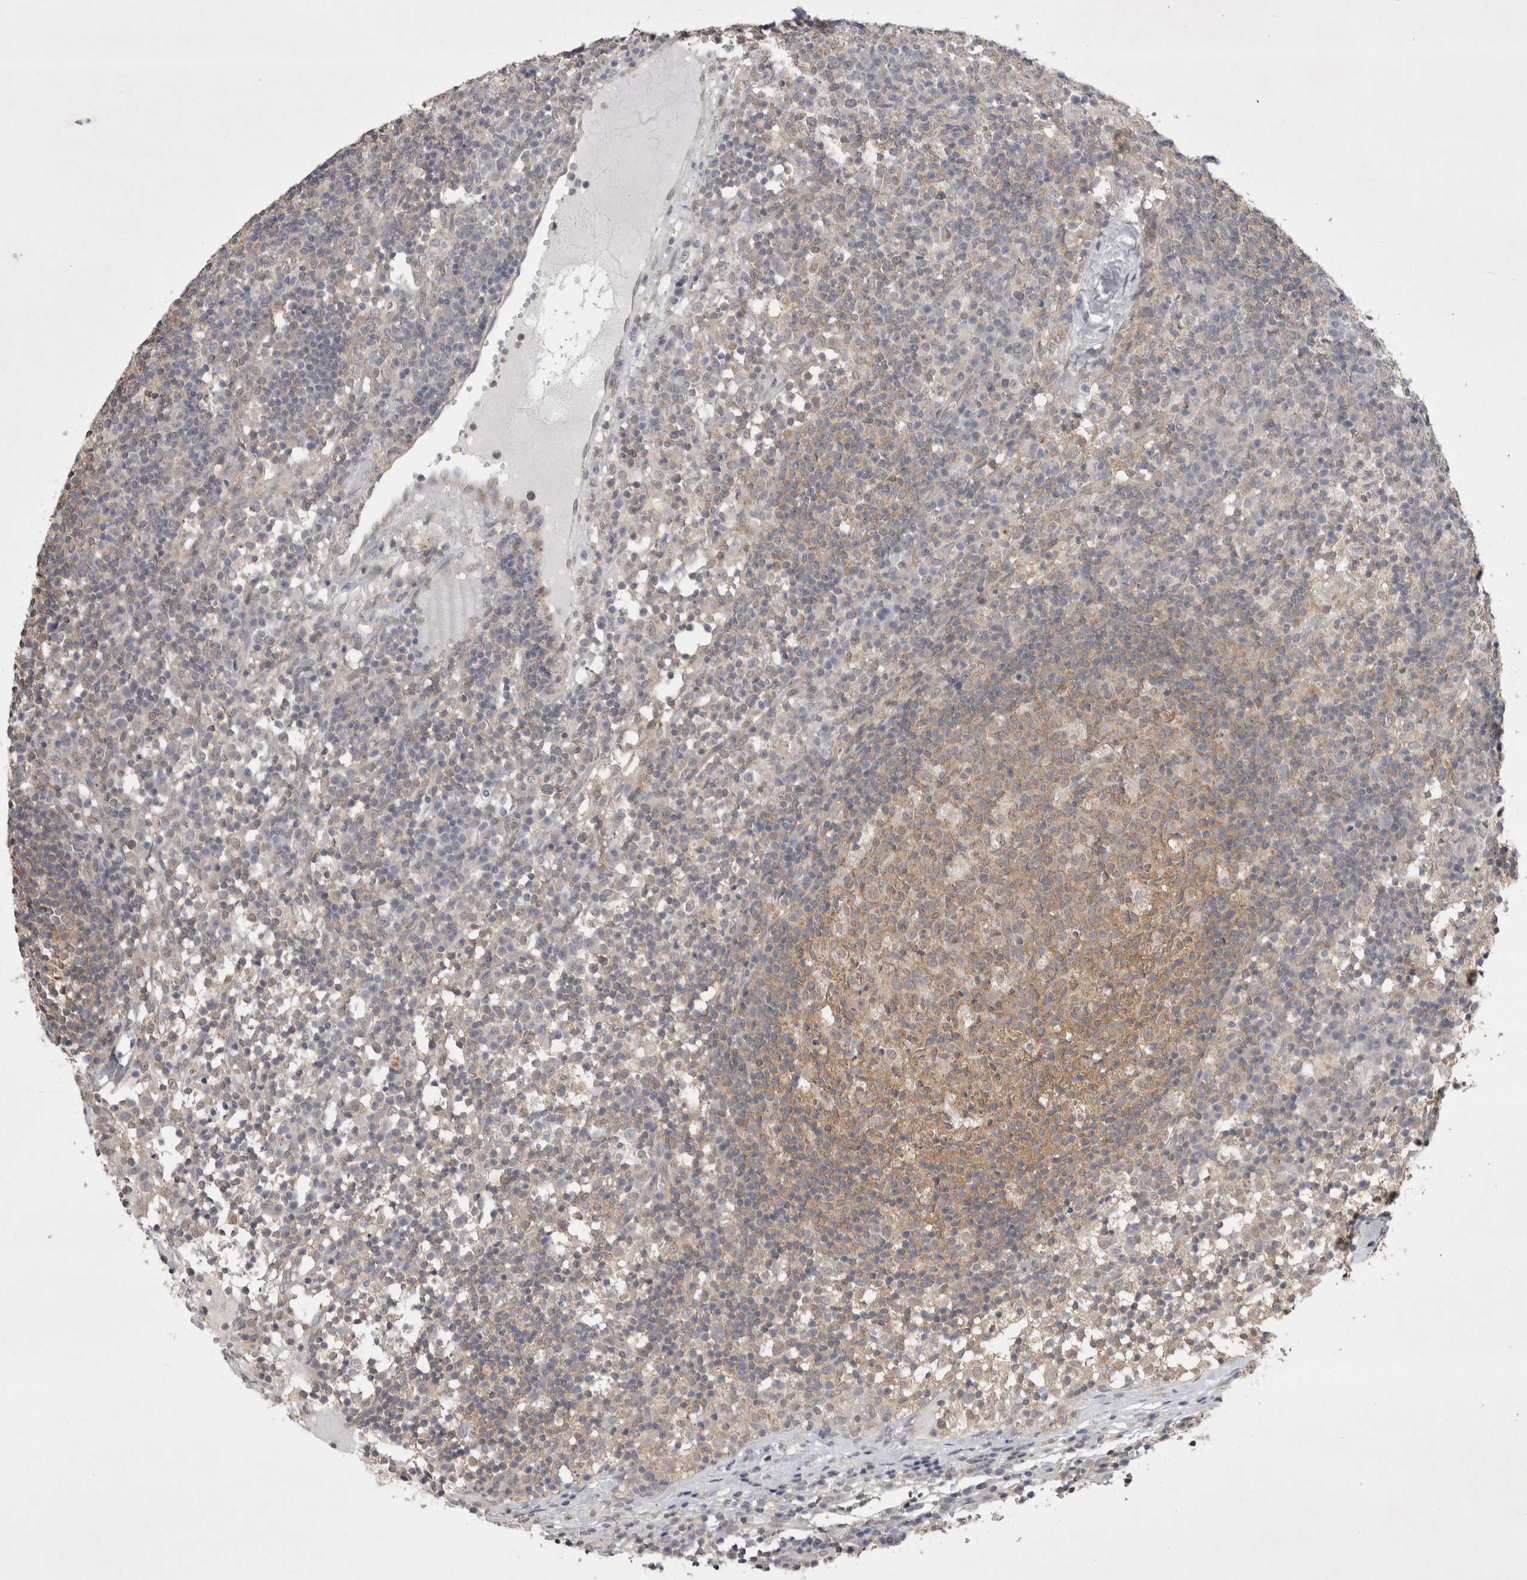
{"staining": {"intensity": "weak", "quantity": "25%-75%", "location": "cytoplasmic/membranous"}, "tissue": "lymph node", "cell_type": "Germinal center cells", "image_type": "normal", "snomed": [{"axis": "morphology", "description": "Normal tissue, NOS"}, {"axis": "morphology", "description": "Inflammation, NOS"}, {"axis": "topography", "description": "Lymph node"}], "caption": "Protein expression by immunohistochemistry (IHC) demonstrates weak cytoplasmic/membranous expression in approximately 25%-75% of germinal center cells in benign lymph node.", "gene": "WIPF2", "patient": {"sex": "male", "age": 55}}